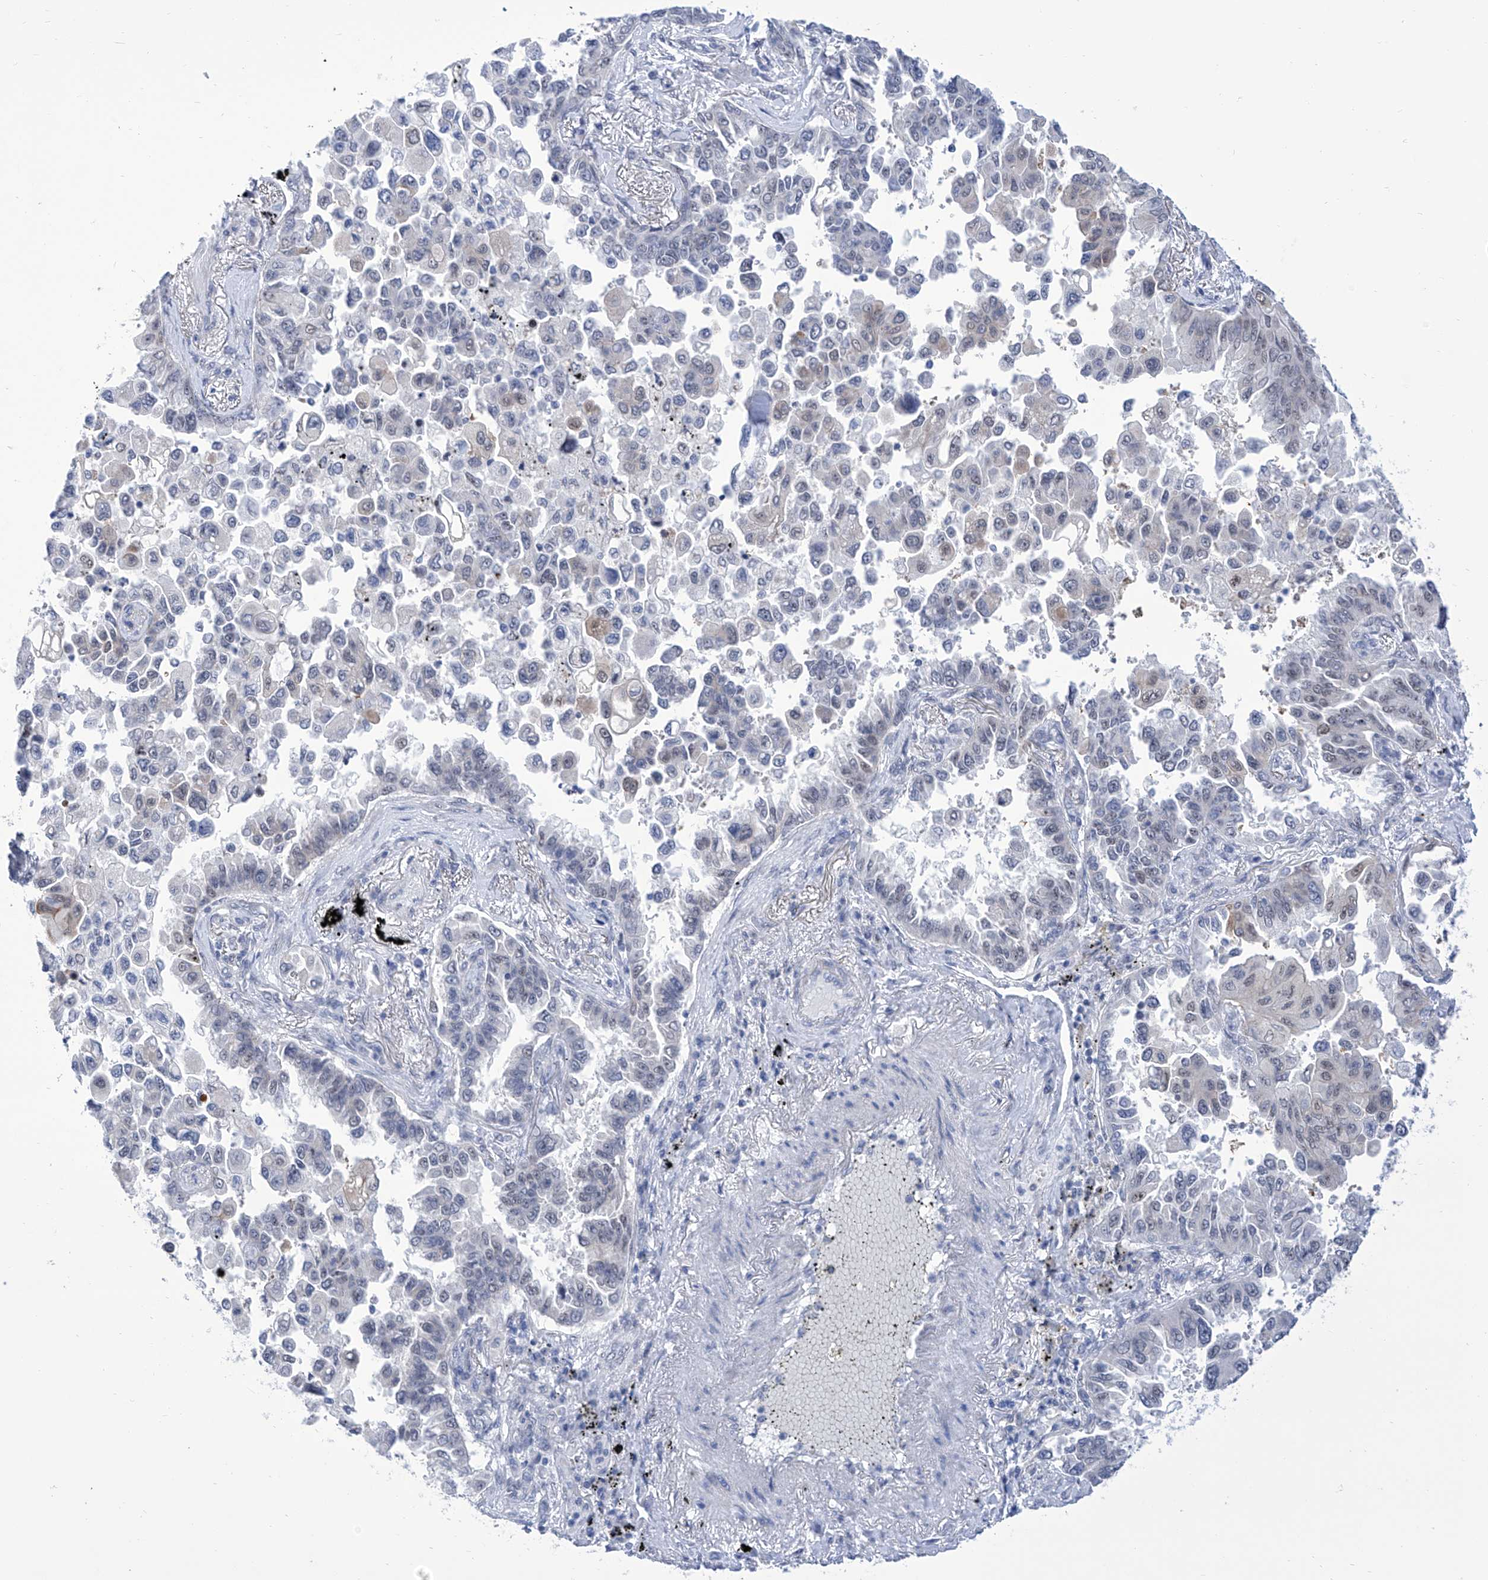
{"staining": {"intensity": "negative", "quantity": "none", "location": "none"}, "tissue": "lung cancer", "cell_type": "Tumor cells", "image_type": "cancer", "snomed": [{"axis": "morphology", "description": "Adenocarcinoma, NOS"}, {"axis": "topography", "description": "Lung"}], "caption": "An immunohistochemistry (IHC) photomicrograph of adenocarcinoma (lung) is shown. There is no staining in tumor cells of adenocarcinoma (lung).", "gene": "SART1", "patient": {"sex": "female", "age": 67}}